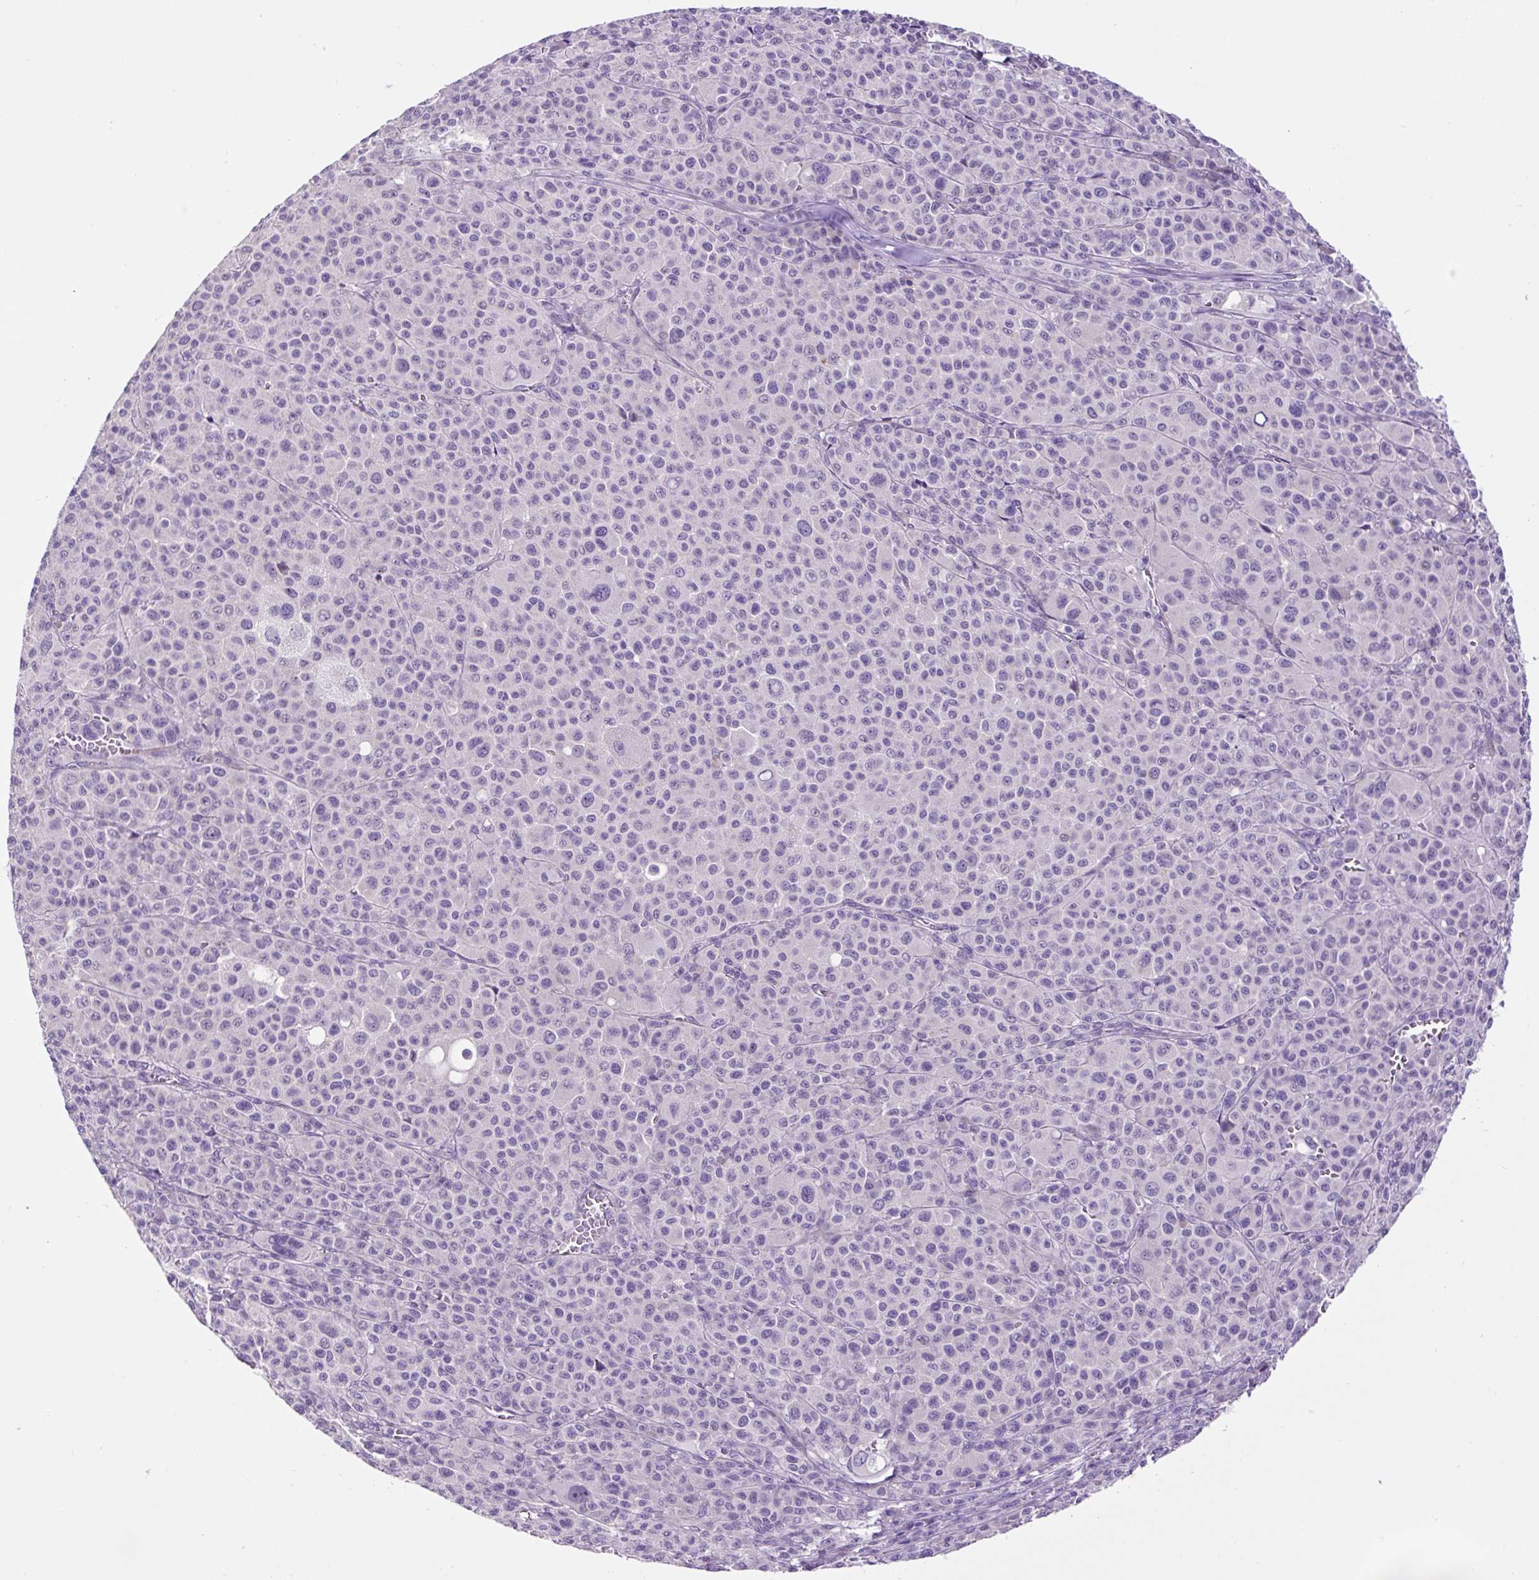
{"staining": {"intensity": "negative", "quantity": "none", "location": "none"}, "tissue": "melanoma", "cell_type": "Tumor cells", "image_type": "cancer", "snomed": [{"axis": "morphology", "description": "Malignant melanoma, Metastatic site"}, {"axis": "topography", "description": "Skin"}], "caption": "Immunohistochemical staining of malignant melanoma (metastatic site) exhibits no significant staining in tumor cells.", "gene": "OGDHL", "patient": {"sex": "female", "age": 74}}